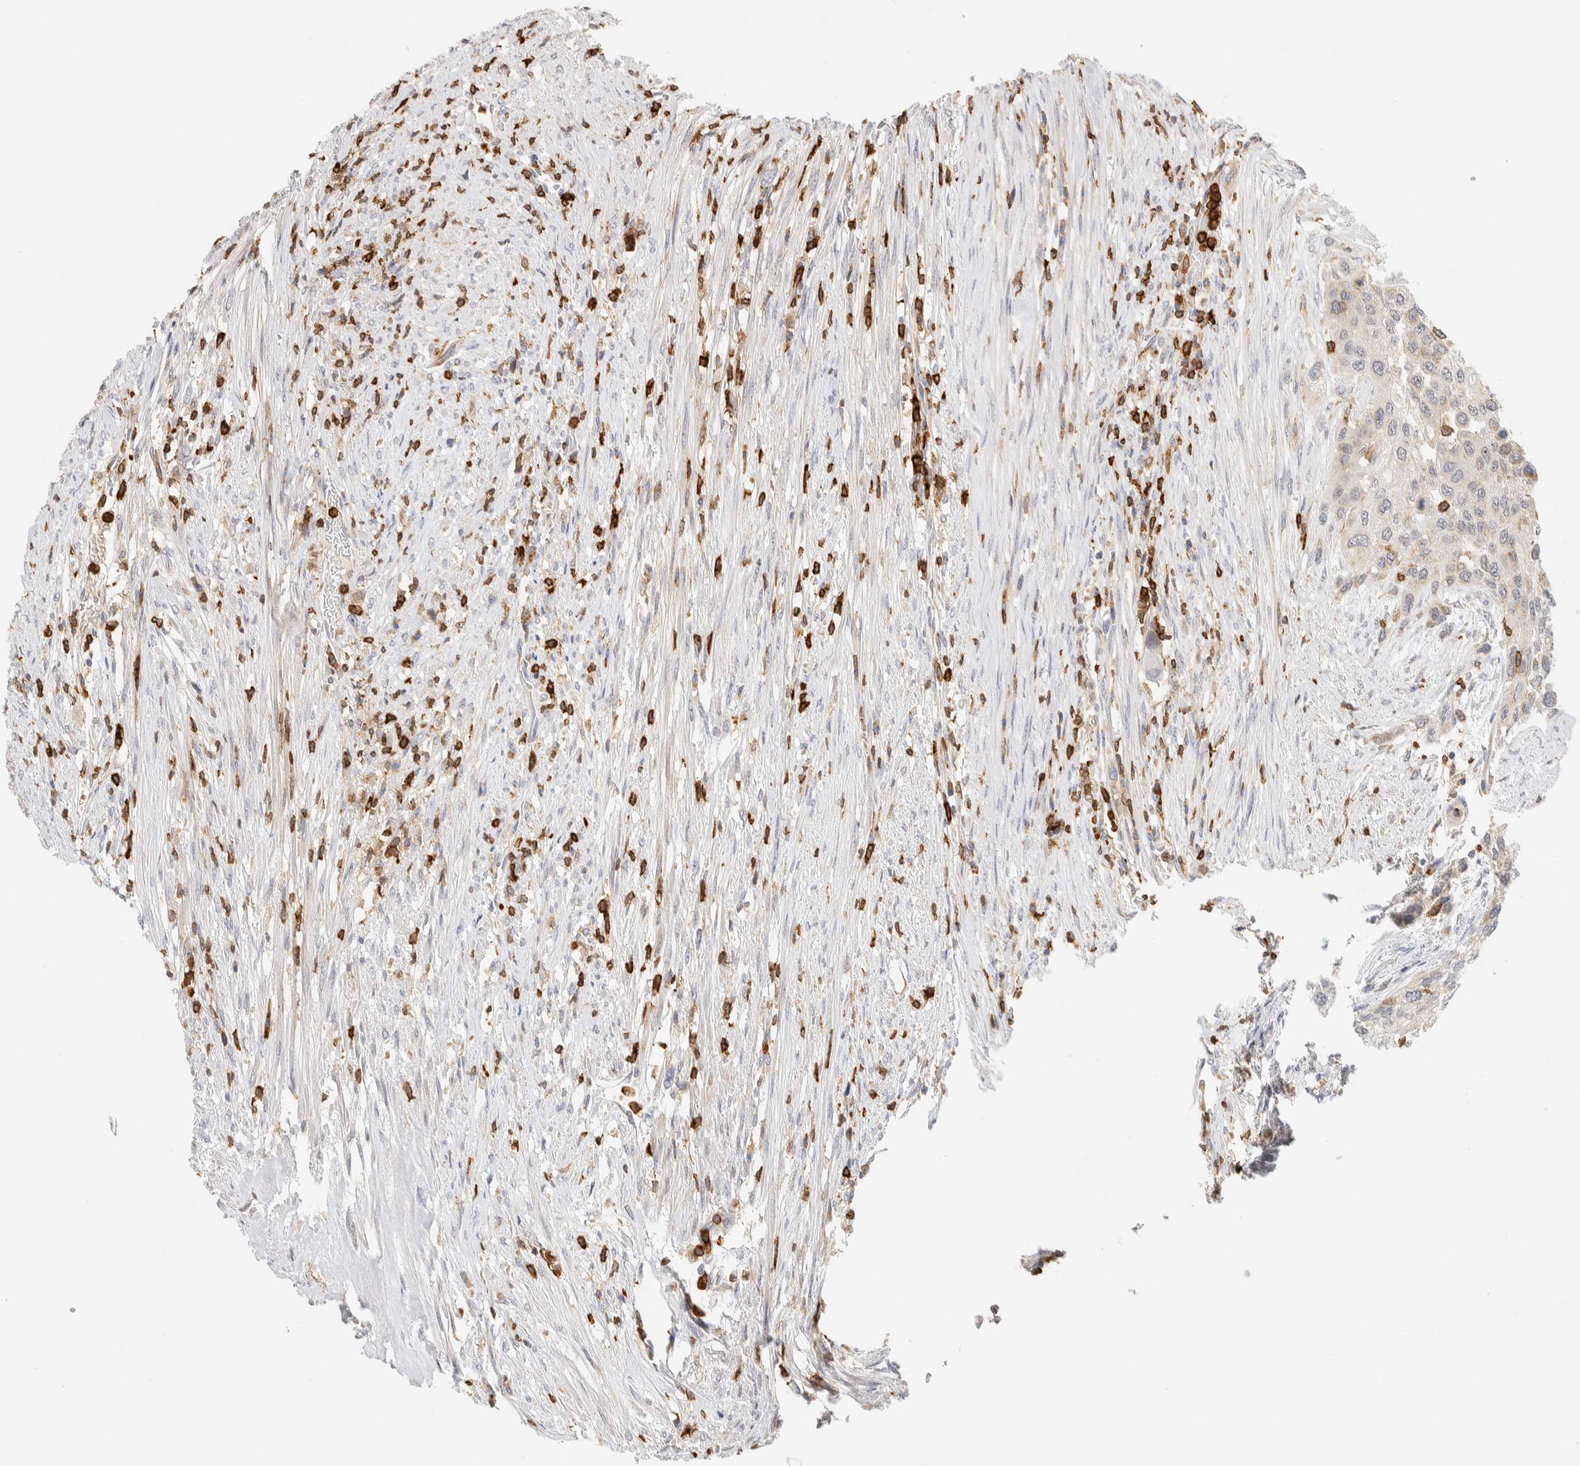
{"staining": {"intensity": "negative", "quantity": "none", "location": "none"}, "tissue": "urothelial cancer", "cell_type": "Tumor cells", "image_type": "cancer", "snomed": [{"axis": "morphology", "description": "Urothelial carcinoma, High grade"}, {"axis": "topography", "description": "Urinary bladder"}], "caption": "Urothelial cancer was stained to show a protein in brown. There is no significant positivity in tumor cells.", "gene": "RUNDC1", "patient": {"sex": "female", "age": 56}}